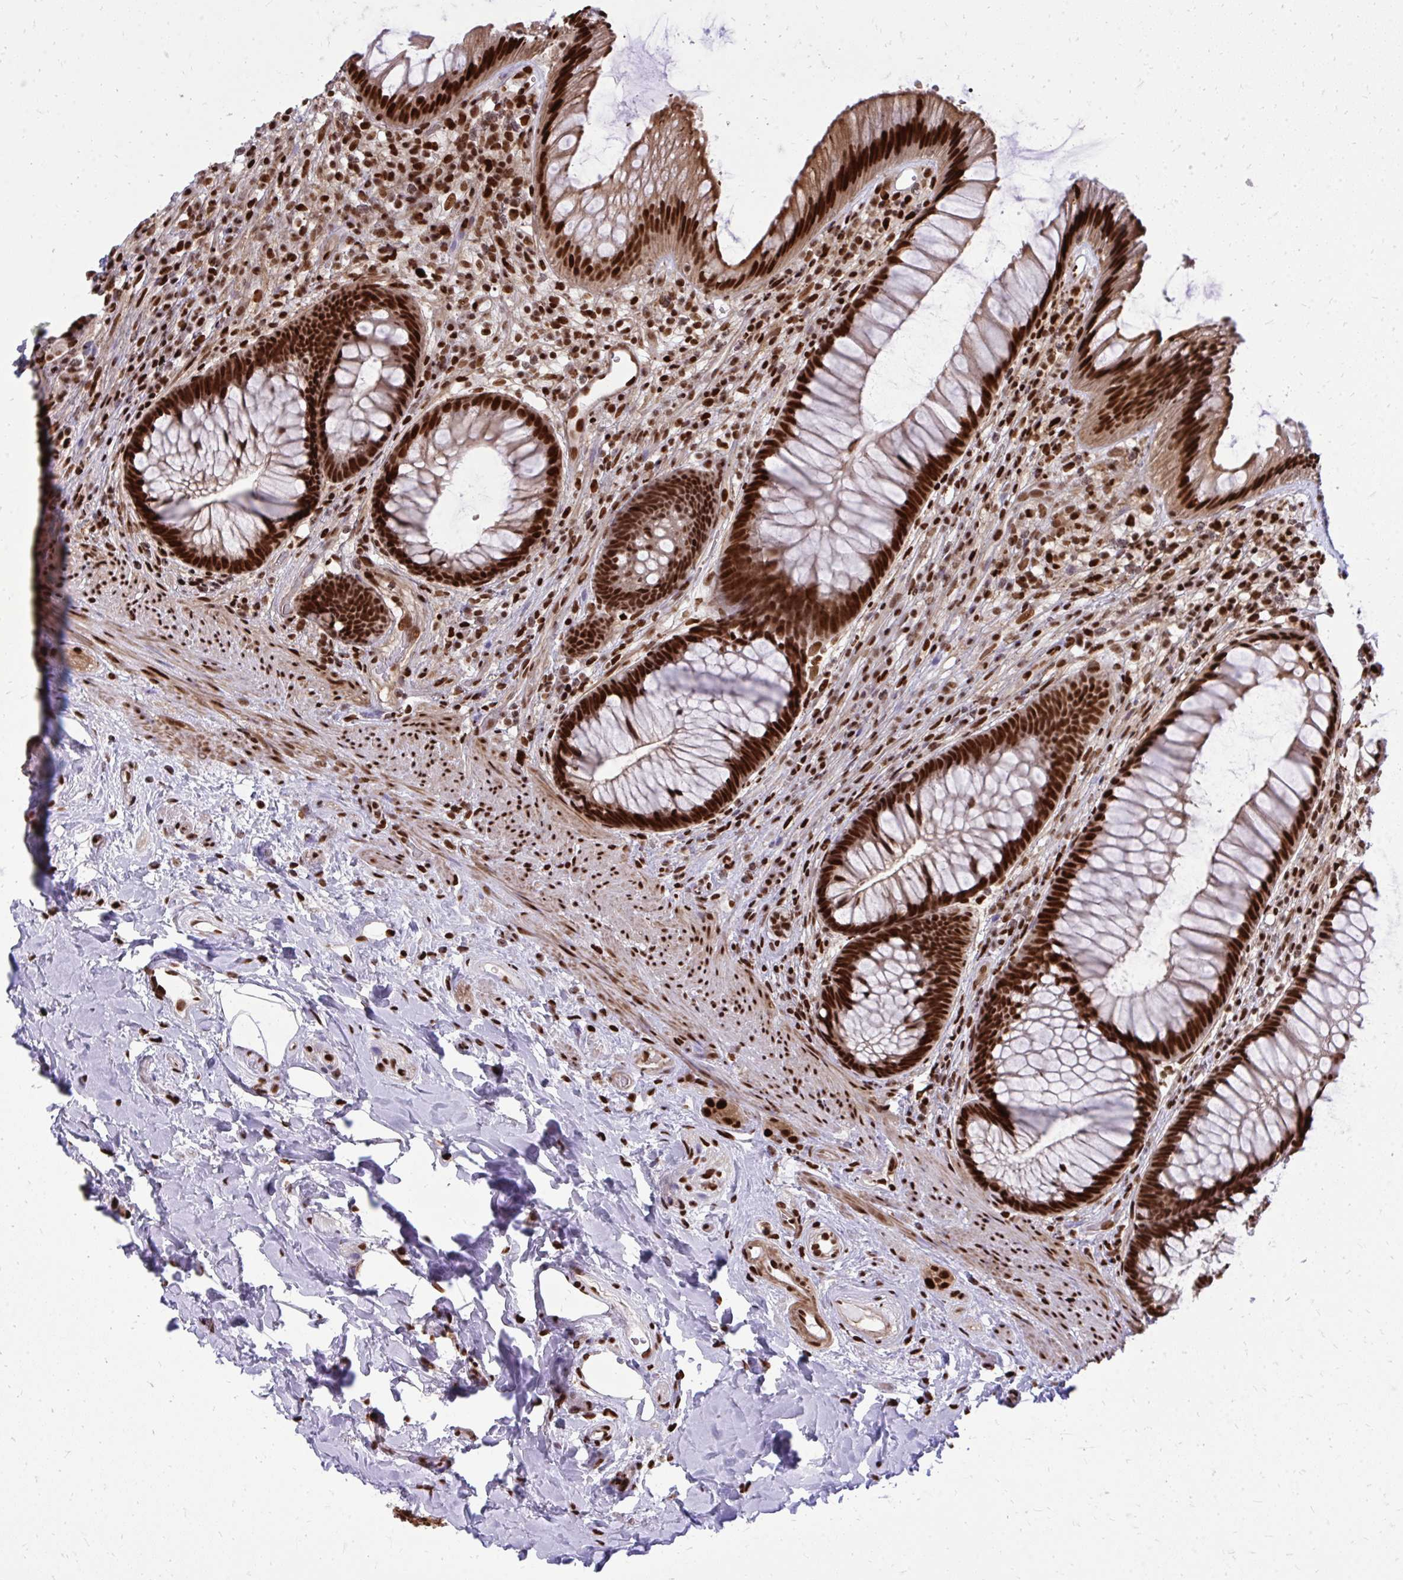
{"staining": {"intensity": "strong", "quantity": ">75%", "location": "nuclear"}, "tissue": "rectum", "cell_type": "Glandular cells", "image_type": "normal", "snomed": [{"axis": "morphology", "description": "Normal tissue, NOS"}, {"axis": "topography", "description": "Rectum"}], "caption": "This image exhibits normal rectum stained with IHC to label a protein in brown. The nuclear of glandular cells show strong positivity for the protein. Nuclei are counter-stained blue.", "gene": "TBL1Y", "patient": {"sex": "male", "age": 53}}